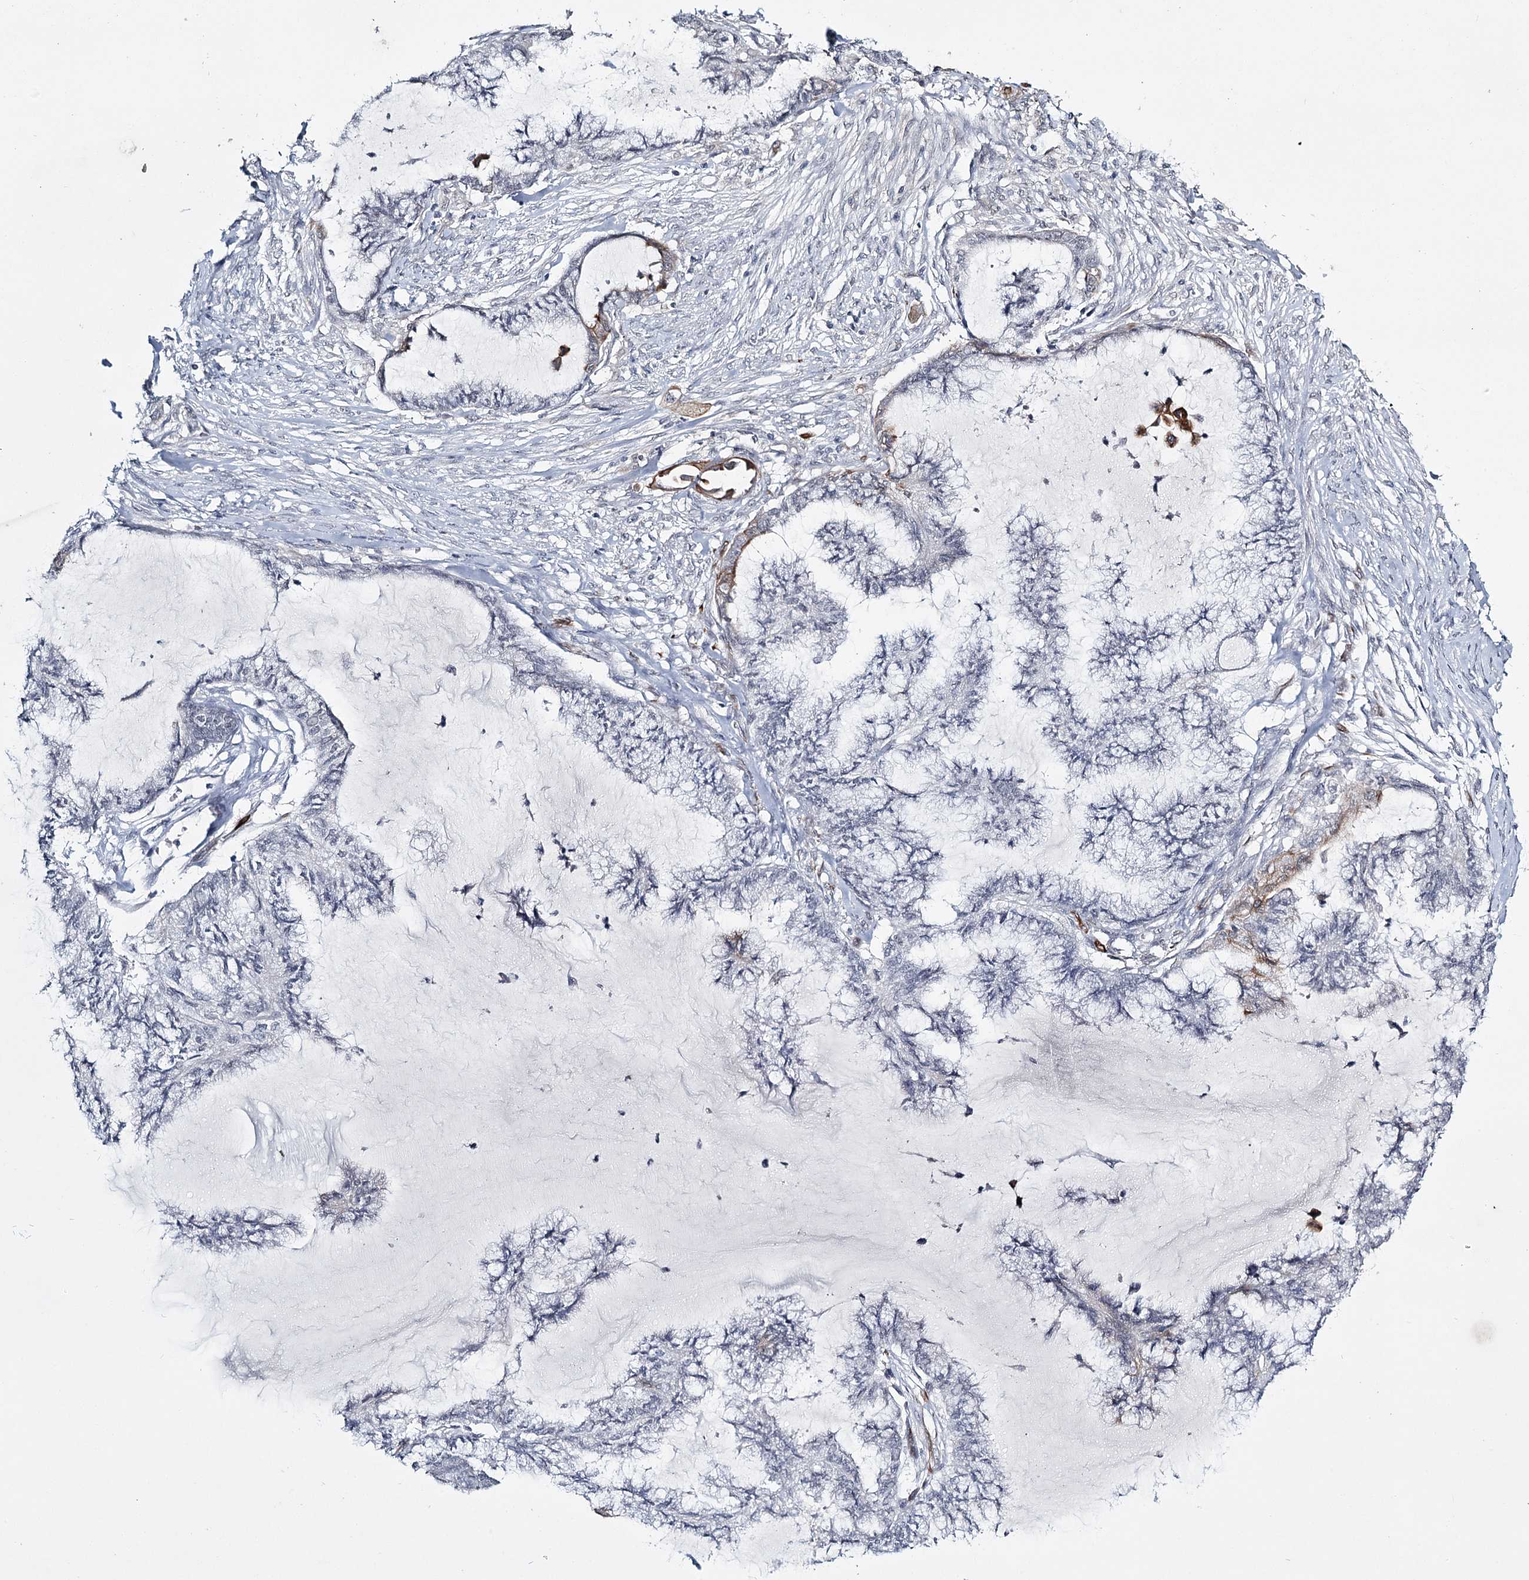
{"staining": {"intensity": "negative", "quantity": "none", "location": "none"}, "tissue": "endometrial cancer", "cell_type": "Tumor cells", "image_type": "cancer", "snomed": [{"axis": "morphology", "description": "Adenocarcinoma, NOS"}, {"axis": "topography", "description": "Endometrium"}], "caption": "This is a photomicrograph of IHC staining of endometrial adenocarcinoma, which shows no expression in tumor cells.", "gene": "TMEM70", "patient": {"sex": "female", "age": 86}}